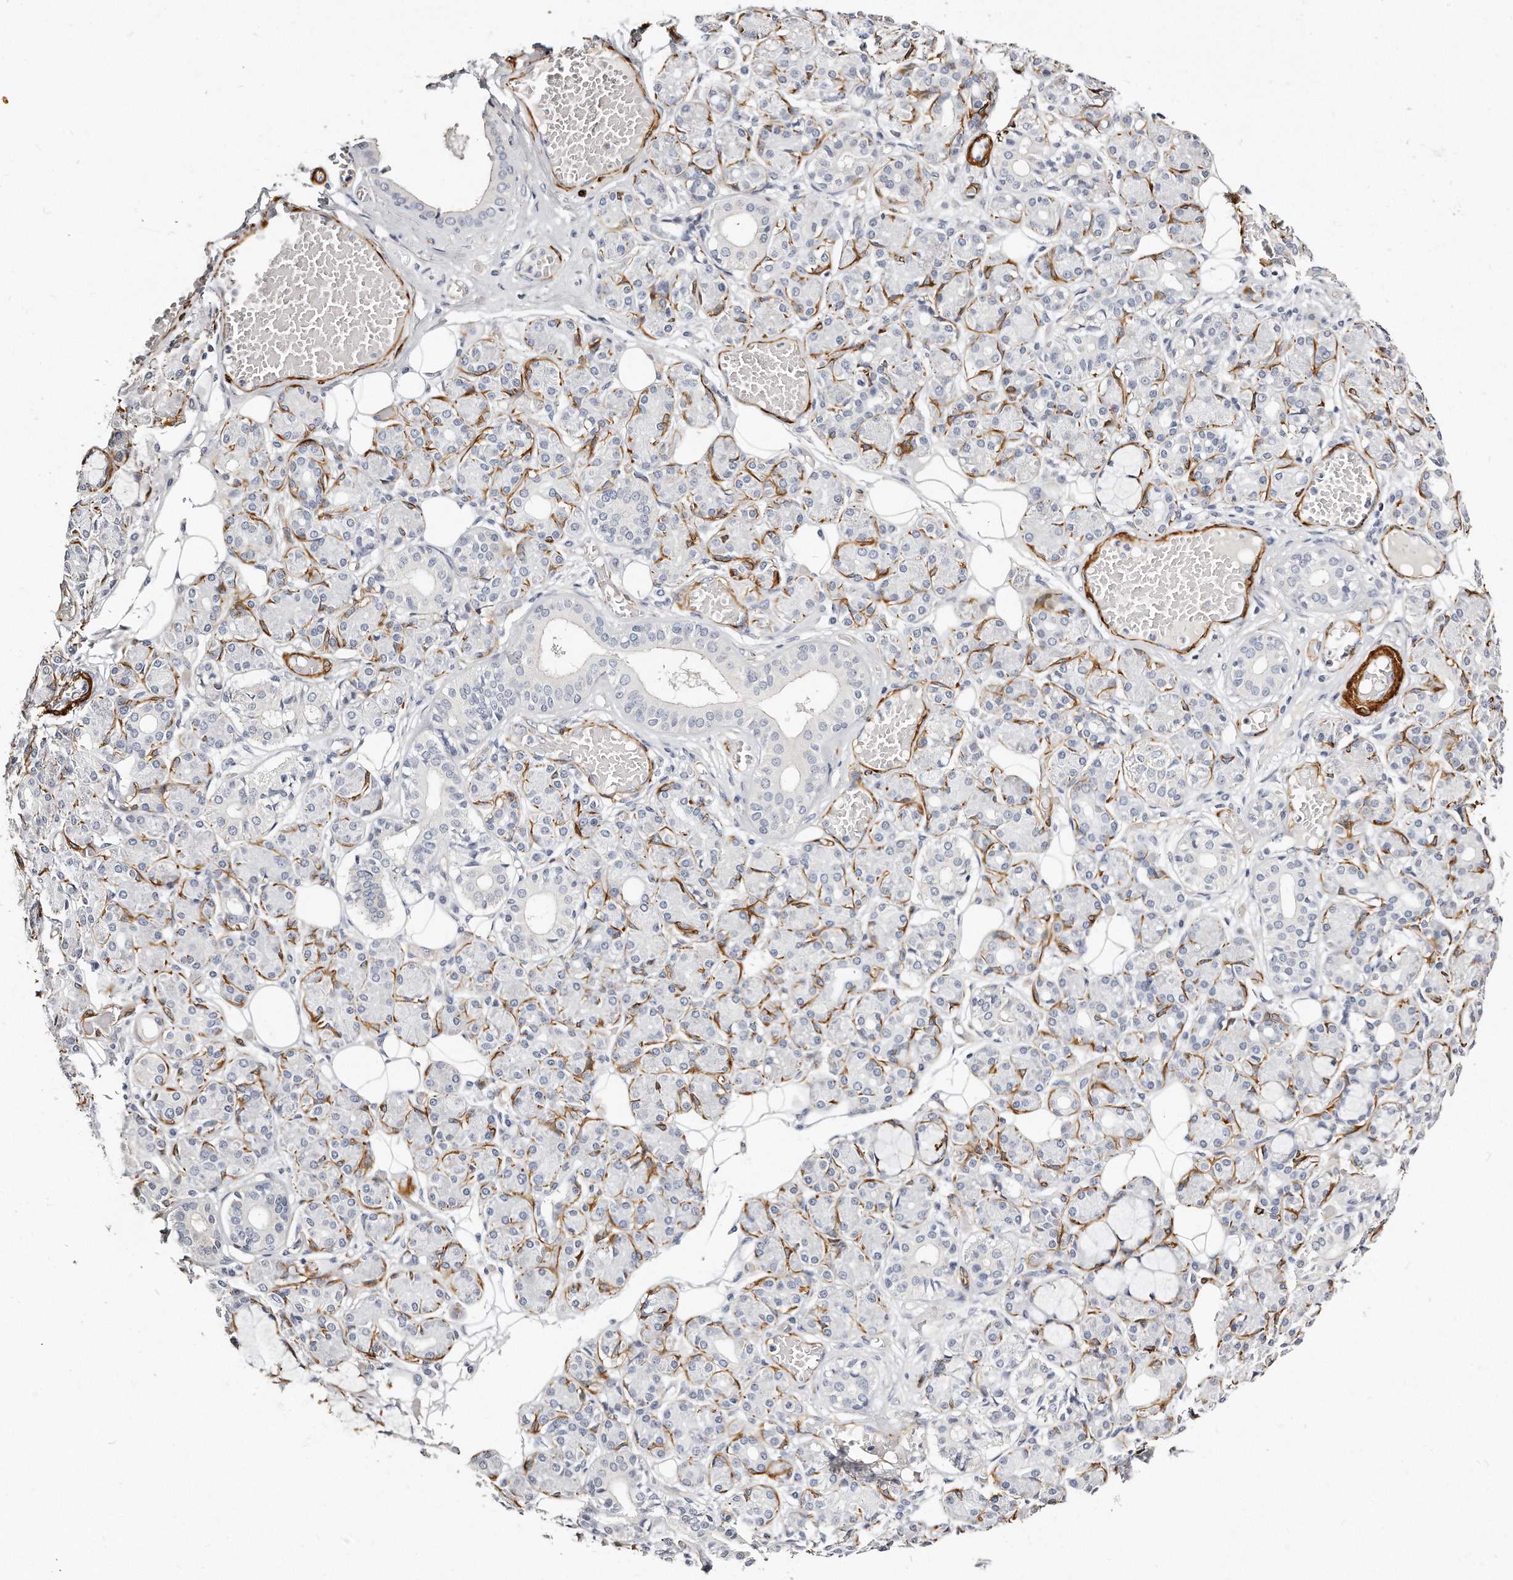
{"staining": {"intensity": "negative", "quantity": "none", "location": "none"}, "tissue": "salivary gland", "cell_type": "Glandular cells", "image_type": "normal", "snomed": [{"axis": "morphology", "description": "Normal tissue, NOS"}, {"axis": "topography", "description": "Salivary gland"}], "caption": "DAB (3,3'-diaminobenzidine) immunohistochemical staining of normal salivary gland shows no significant expression in glandular cells.", "gene": "LMOD1", "patient": {"sex": "male", "age": 63}}